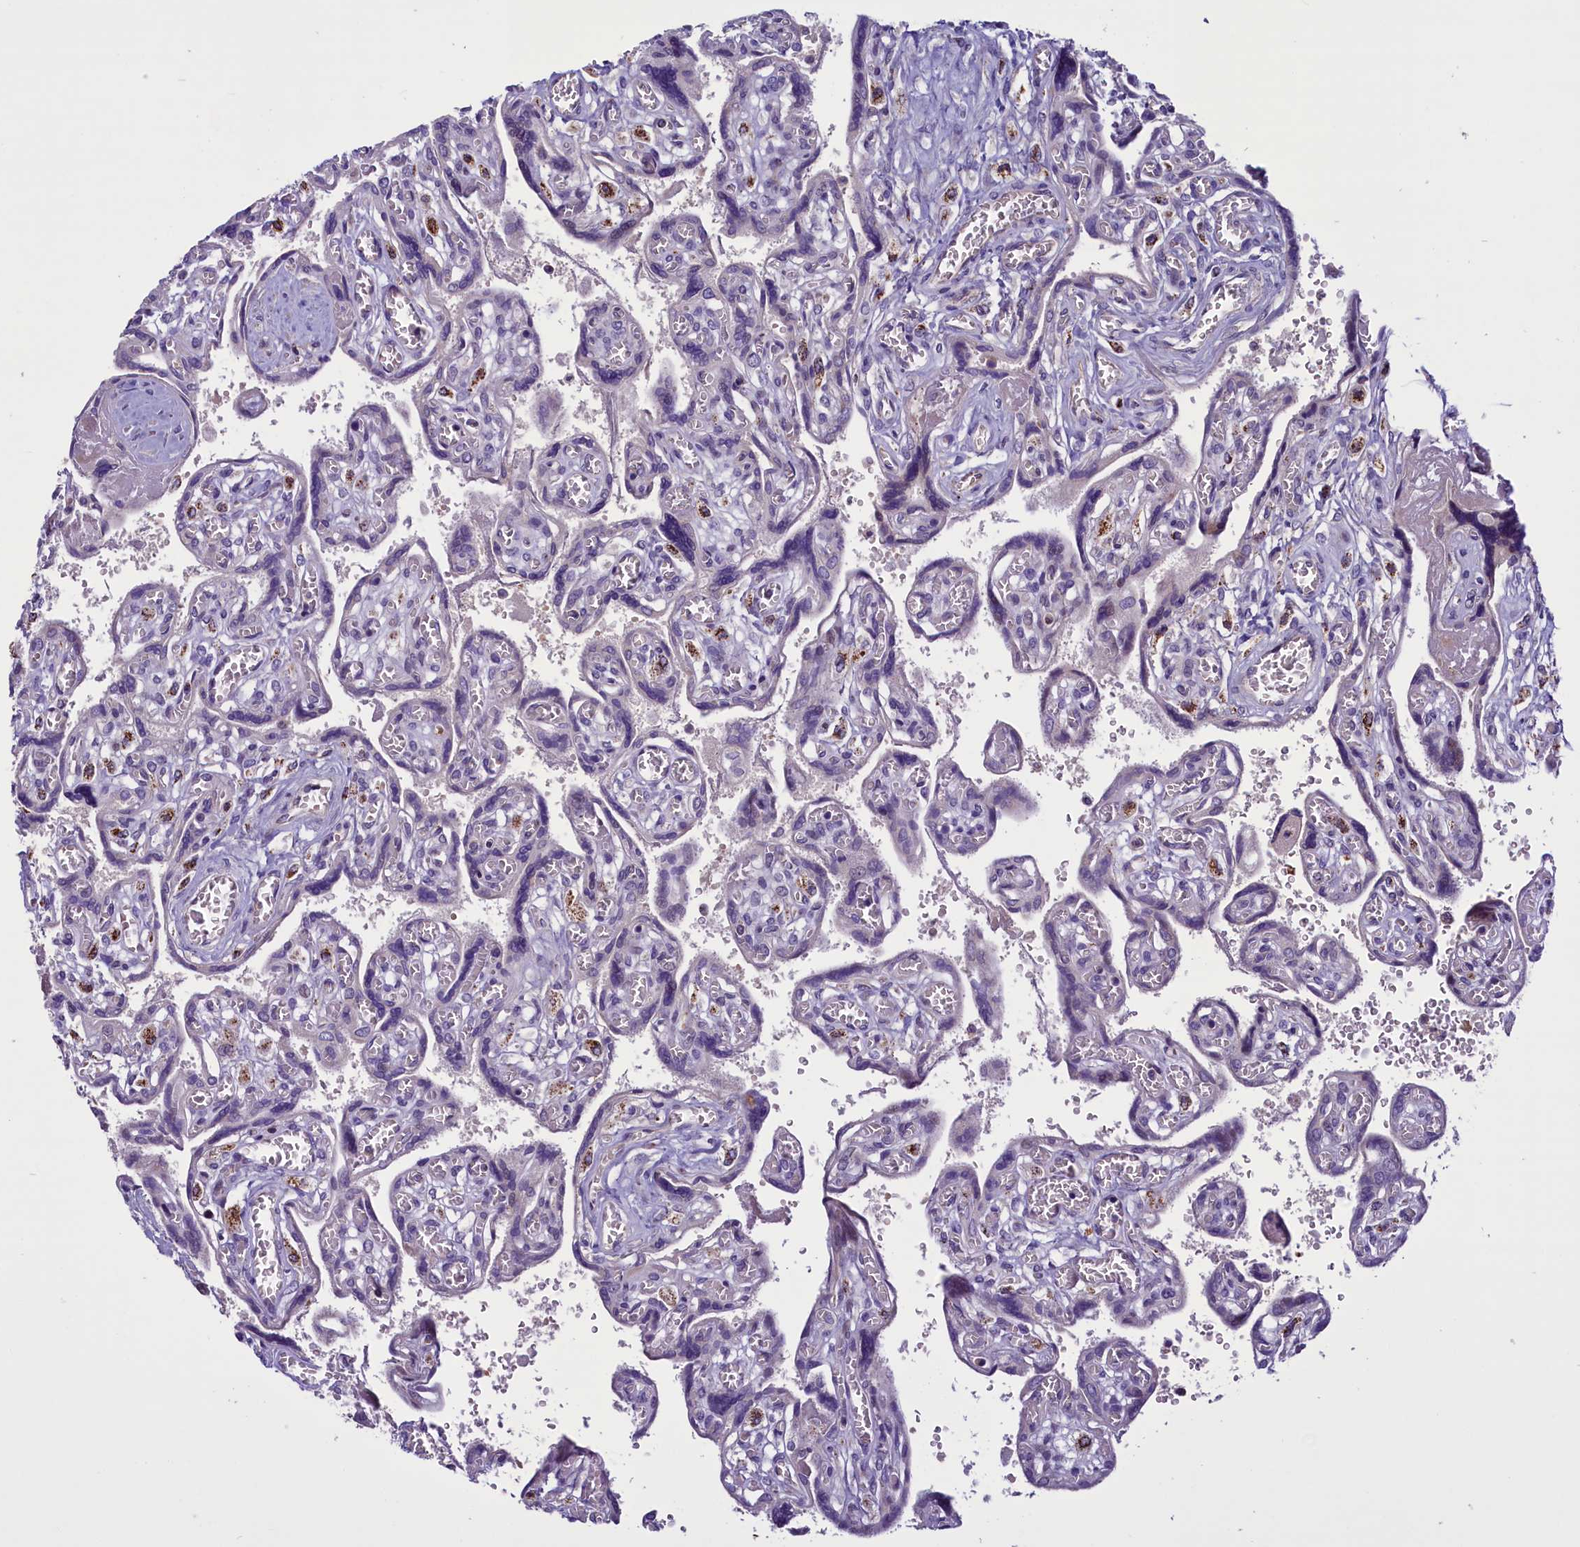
{"staining": {"intensity": "negative", "quantity": "none", "location": "none"}, "tissue": "placenta", "cell_type": "Trophoblastic cells", "image_type": "normal", "snomed": [{"axis": "morphology", "description": "Normal tissue, NOS"}, {"axis": "topography", "description": "Placenta"}], "caption": "The micrograph demonstrates no staining of trophoblastic cells in unremarkable placenta.", "gene": "MIEF2", "patient": {"sex": "female", "age": 39}}